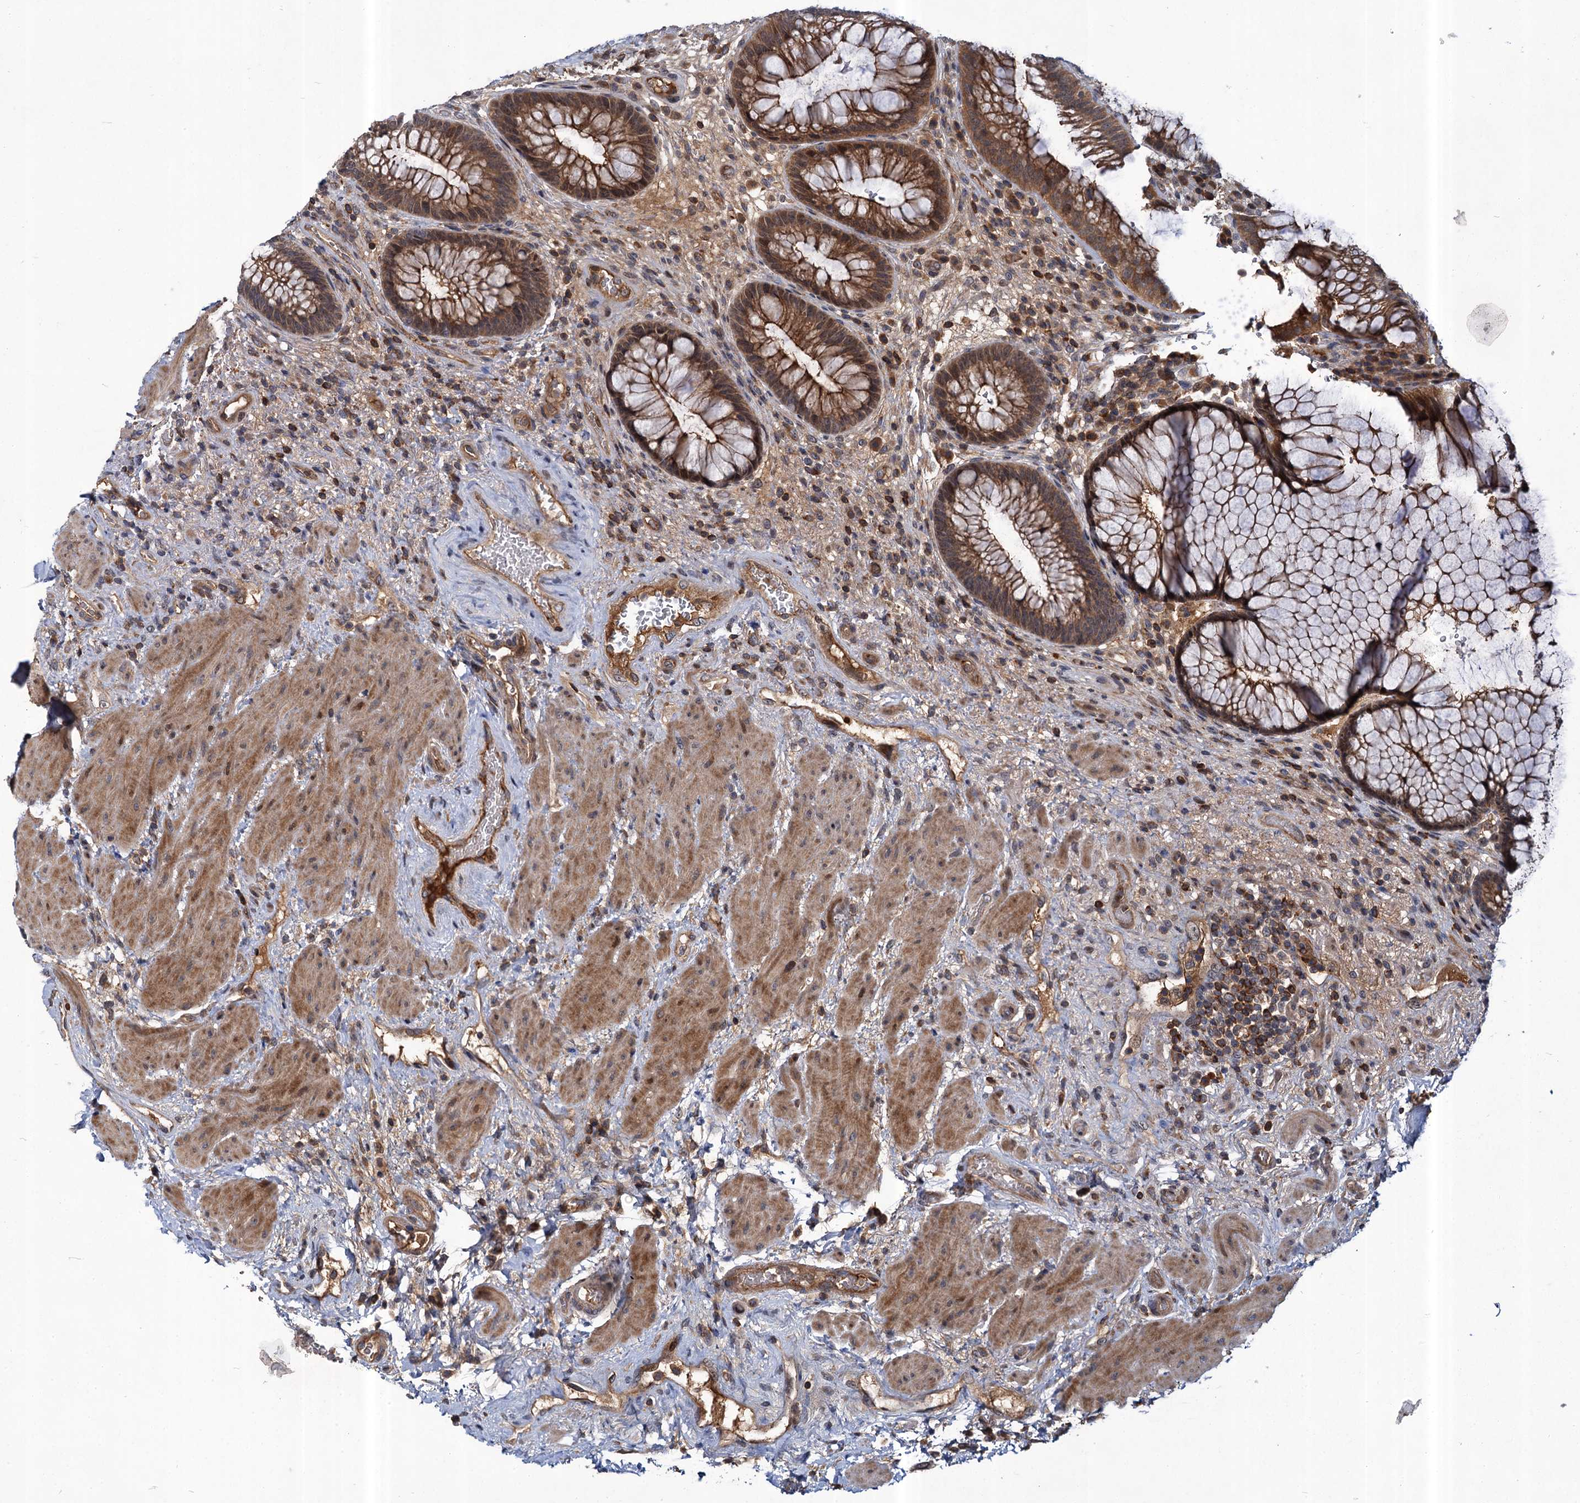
{"staining": {"intensity": "moderate", "quantity": ">75%", "location": "cytoplasmic/membranous,nuclear"}, "tissue": "rectum", "cell_type": "Glandular cells", "image_type": "normal", "snomed": [{"axis": "morphology", "description": "Normal tissue, NOS"}, {"axis": "topography", "description": "Rectum"}], "caption": "Immunohistochemistry photomicrograph of unremarkable human rectum stained for a protein (brown), which displays medium levels of moderate cytoplasmic/membranous,nuclear staining in about >75% of glandular cells.", "gene": "ABLIM1", "patient": {"sex": "male", "age": 51}}